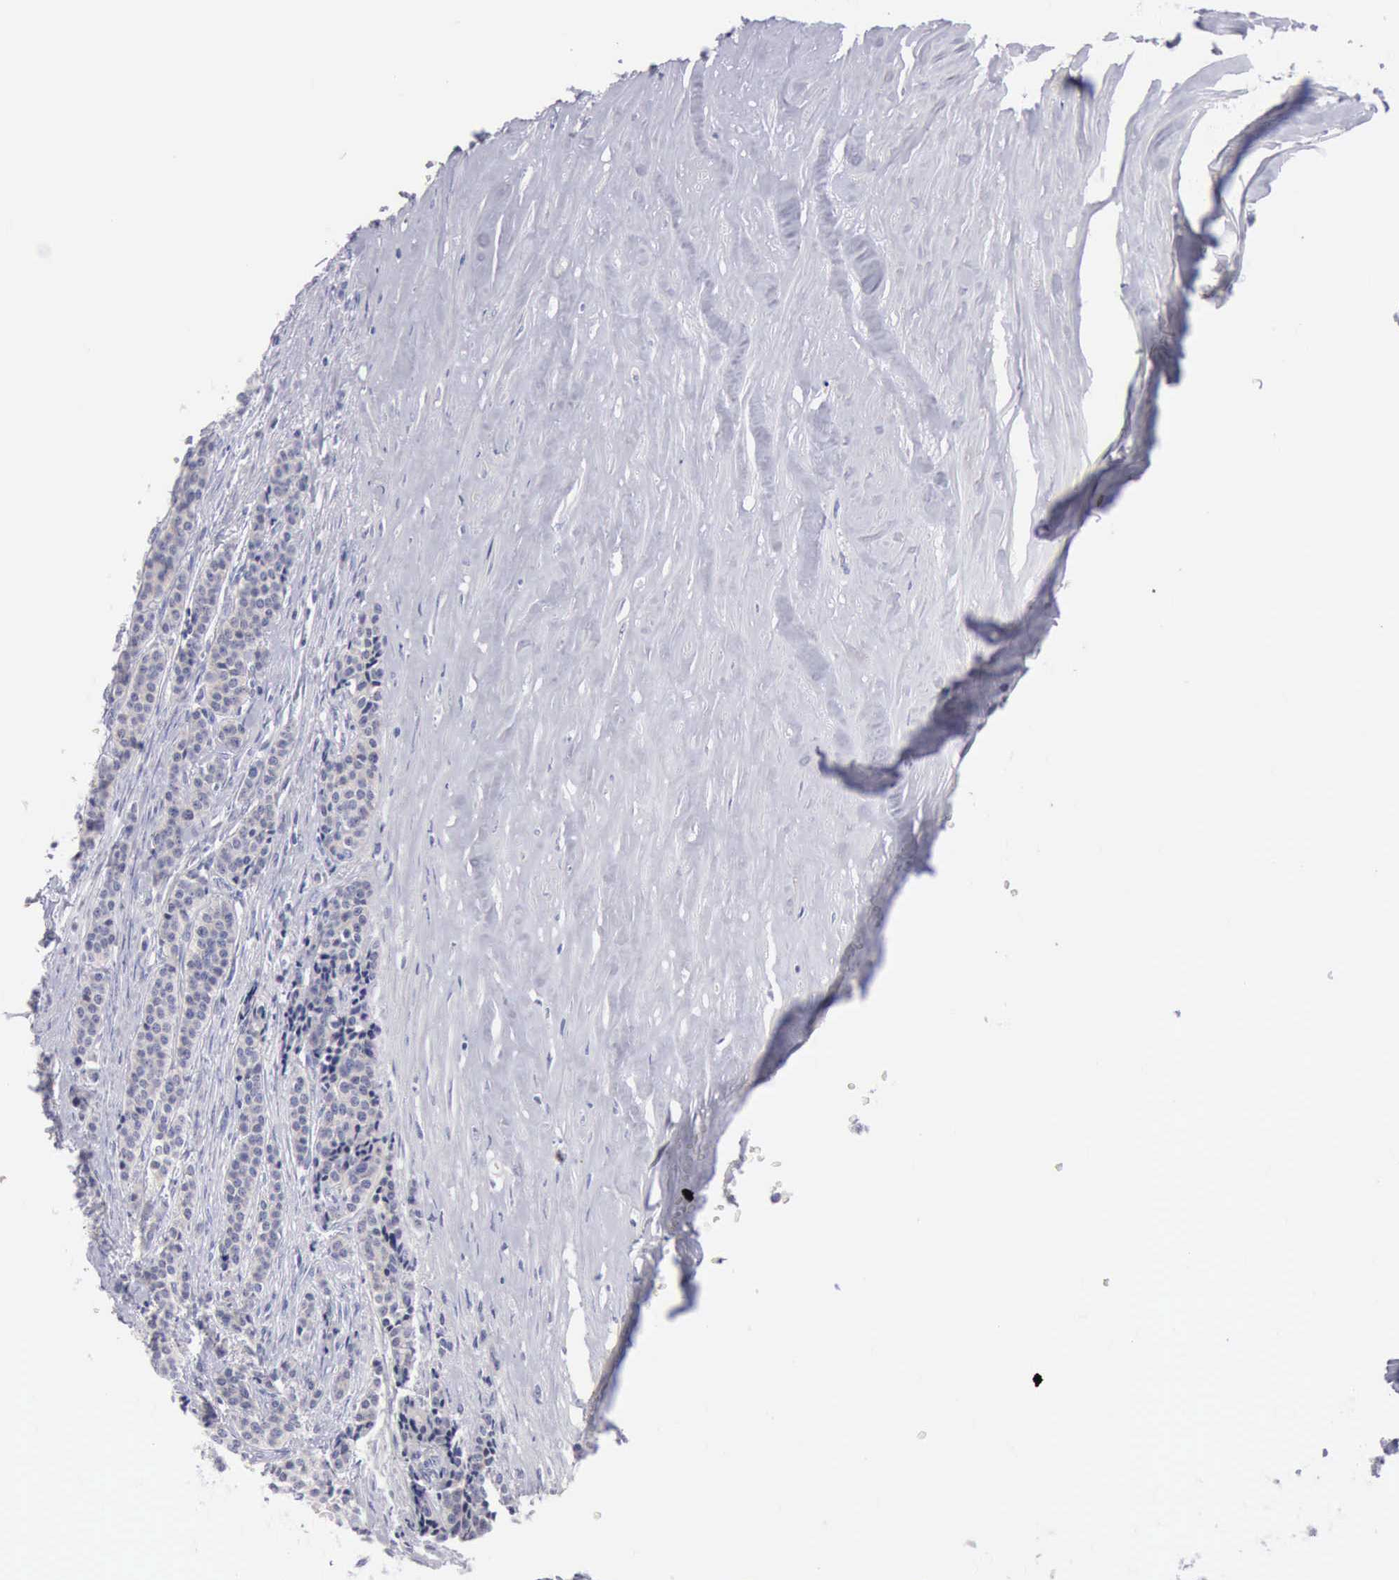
{"staining": {"intensity": "weak", "quantity": "<25%", "location": "cytoplasmic/membranous"}, "tissue": "carcinoid", "cell_type": "Tumor cells", "image_type": "cancer", "snomed": [{"axis": "morphology", "description": "Carcinoid, malignant, NOS"}, {"axis": "topography", "description": "Small intestine"}], "caption": "Immunohistochemistry (IHC) histopathology image of carcinoid stained for a protein (brown), which exhibits no positivity in tumor cells. Nuclei are stained in blue.", "gene": "ANGEL1", "patient": {"sex": "male", "age": 63}}